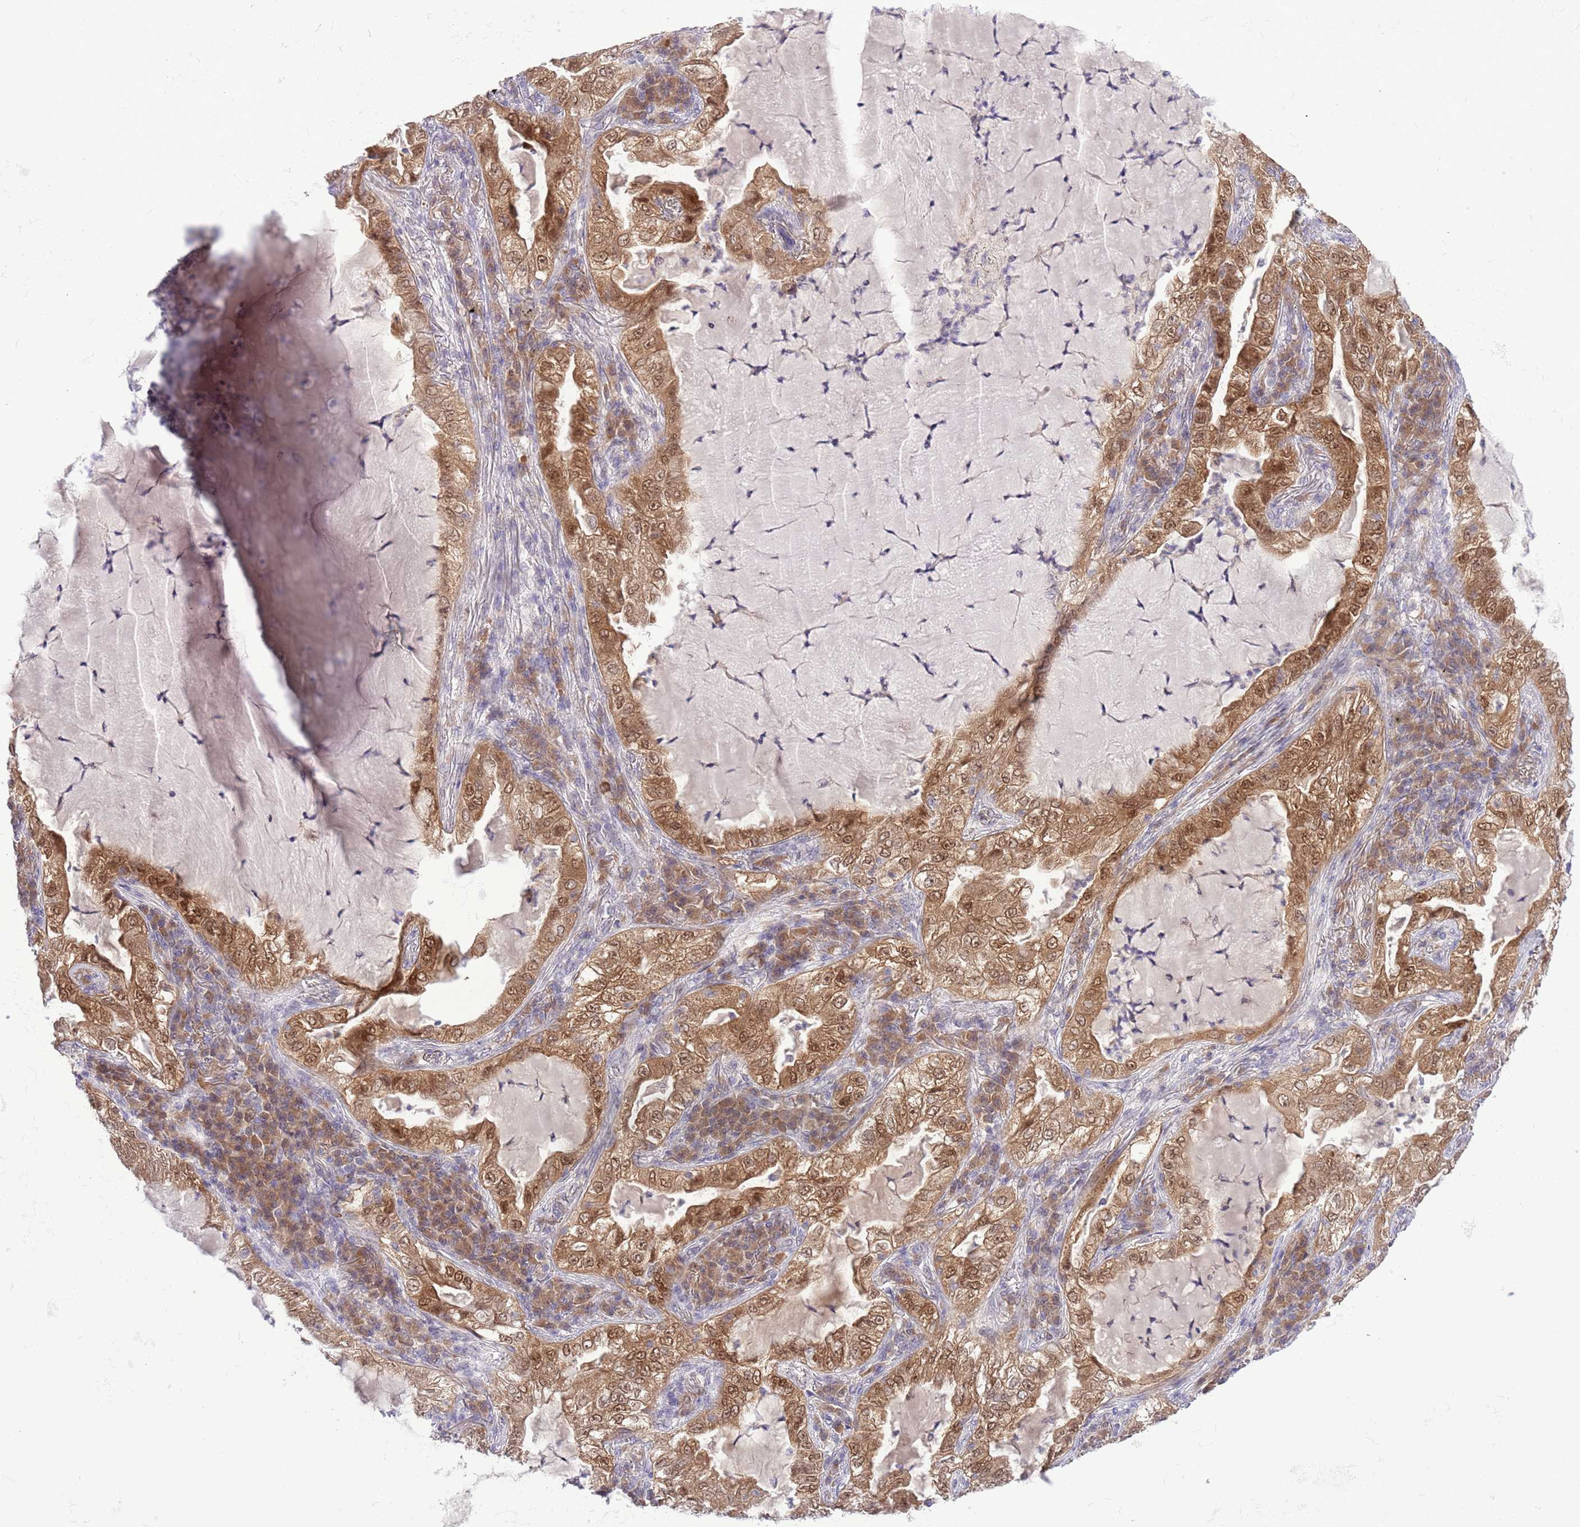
{"staining": {"intensity": "strong", "quantity": ">75%", "location": "cytoplasmic/membranous,nuclear"}, "tissue": "lung cancer", "cell_type": "Tumor cells", "image_type": "cancer", "snomed": [{"axis": "morphology", "description": "Adenocarcinoma, NOS"}, {"axis": "topography", "description": "Lung"}], "caption": "This micrograph shows lung cancer (adenocarcinoma) stained with immunohistochemistry to label a protein in brown. The cytoplasmic/membranous and nuclear of tumor cells show strong positivity for the protein. Nuclei are counter-stained blue.", "gene": "GALK2", "patient": {"sex": "female", "age": 73}}